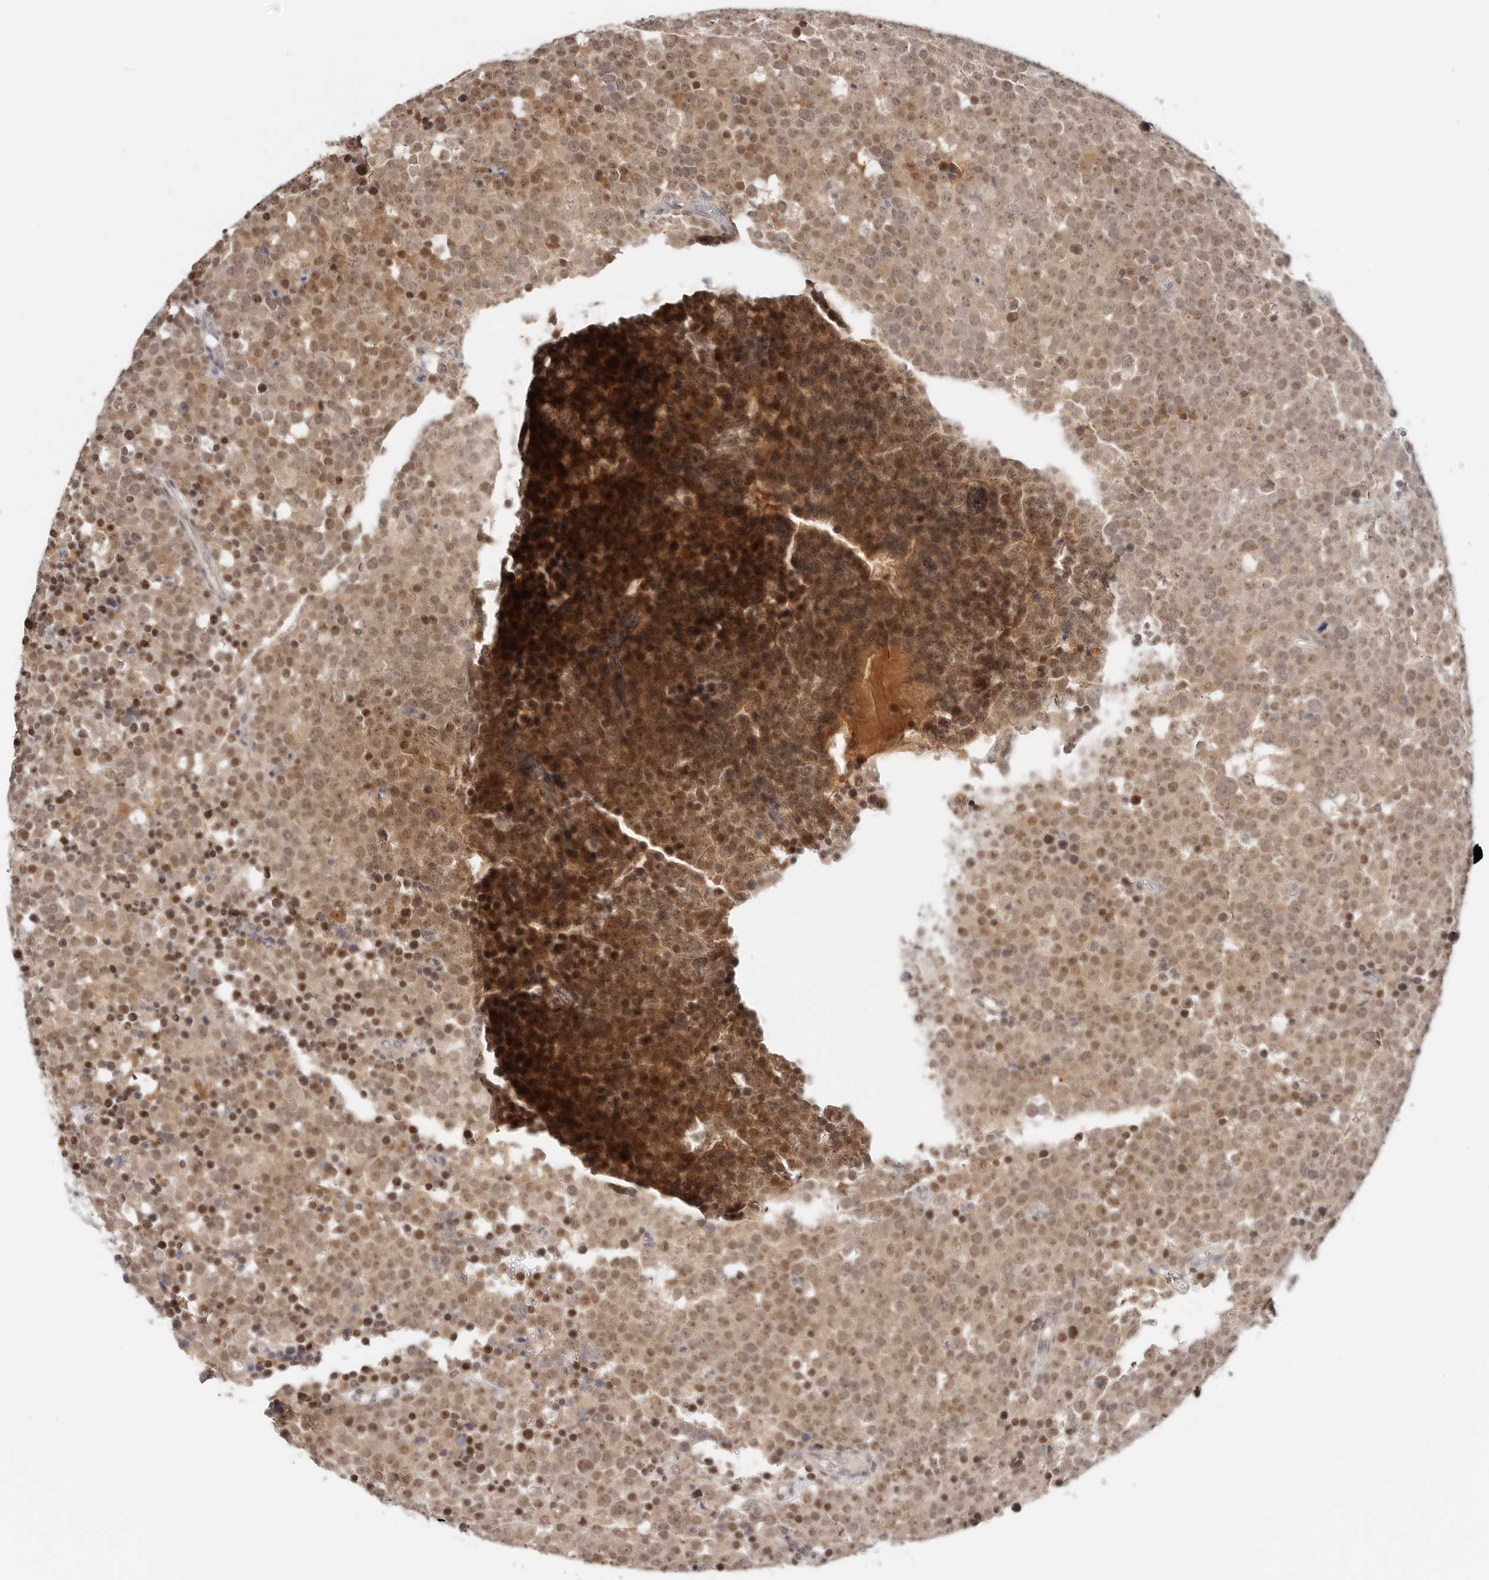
{"staining": {"intensity": "moderate", "quantity": ">75%", "location": "cytoplasmic/membranous,nuclear"}, "tissue": "testis cancer", "cell_type": "Tumor cells", "image_type": "cancer", "snomed": [{"axis": "morphology", "description": "Seminoma, NOS"}, {"axis": "topography", "description": "Testis"}], "caption": "The micrograph reveals staining of seminoma (testis), revealing moderate cytoplasmic/membranous and nuclear protein staining (brown color) within tumor cells.", "gene": "LARP7", "patient": {"sex": "male", "age": 71}}